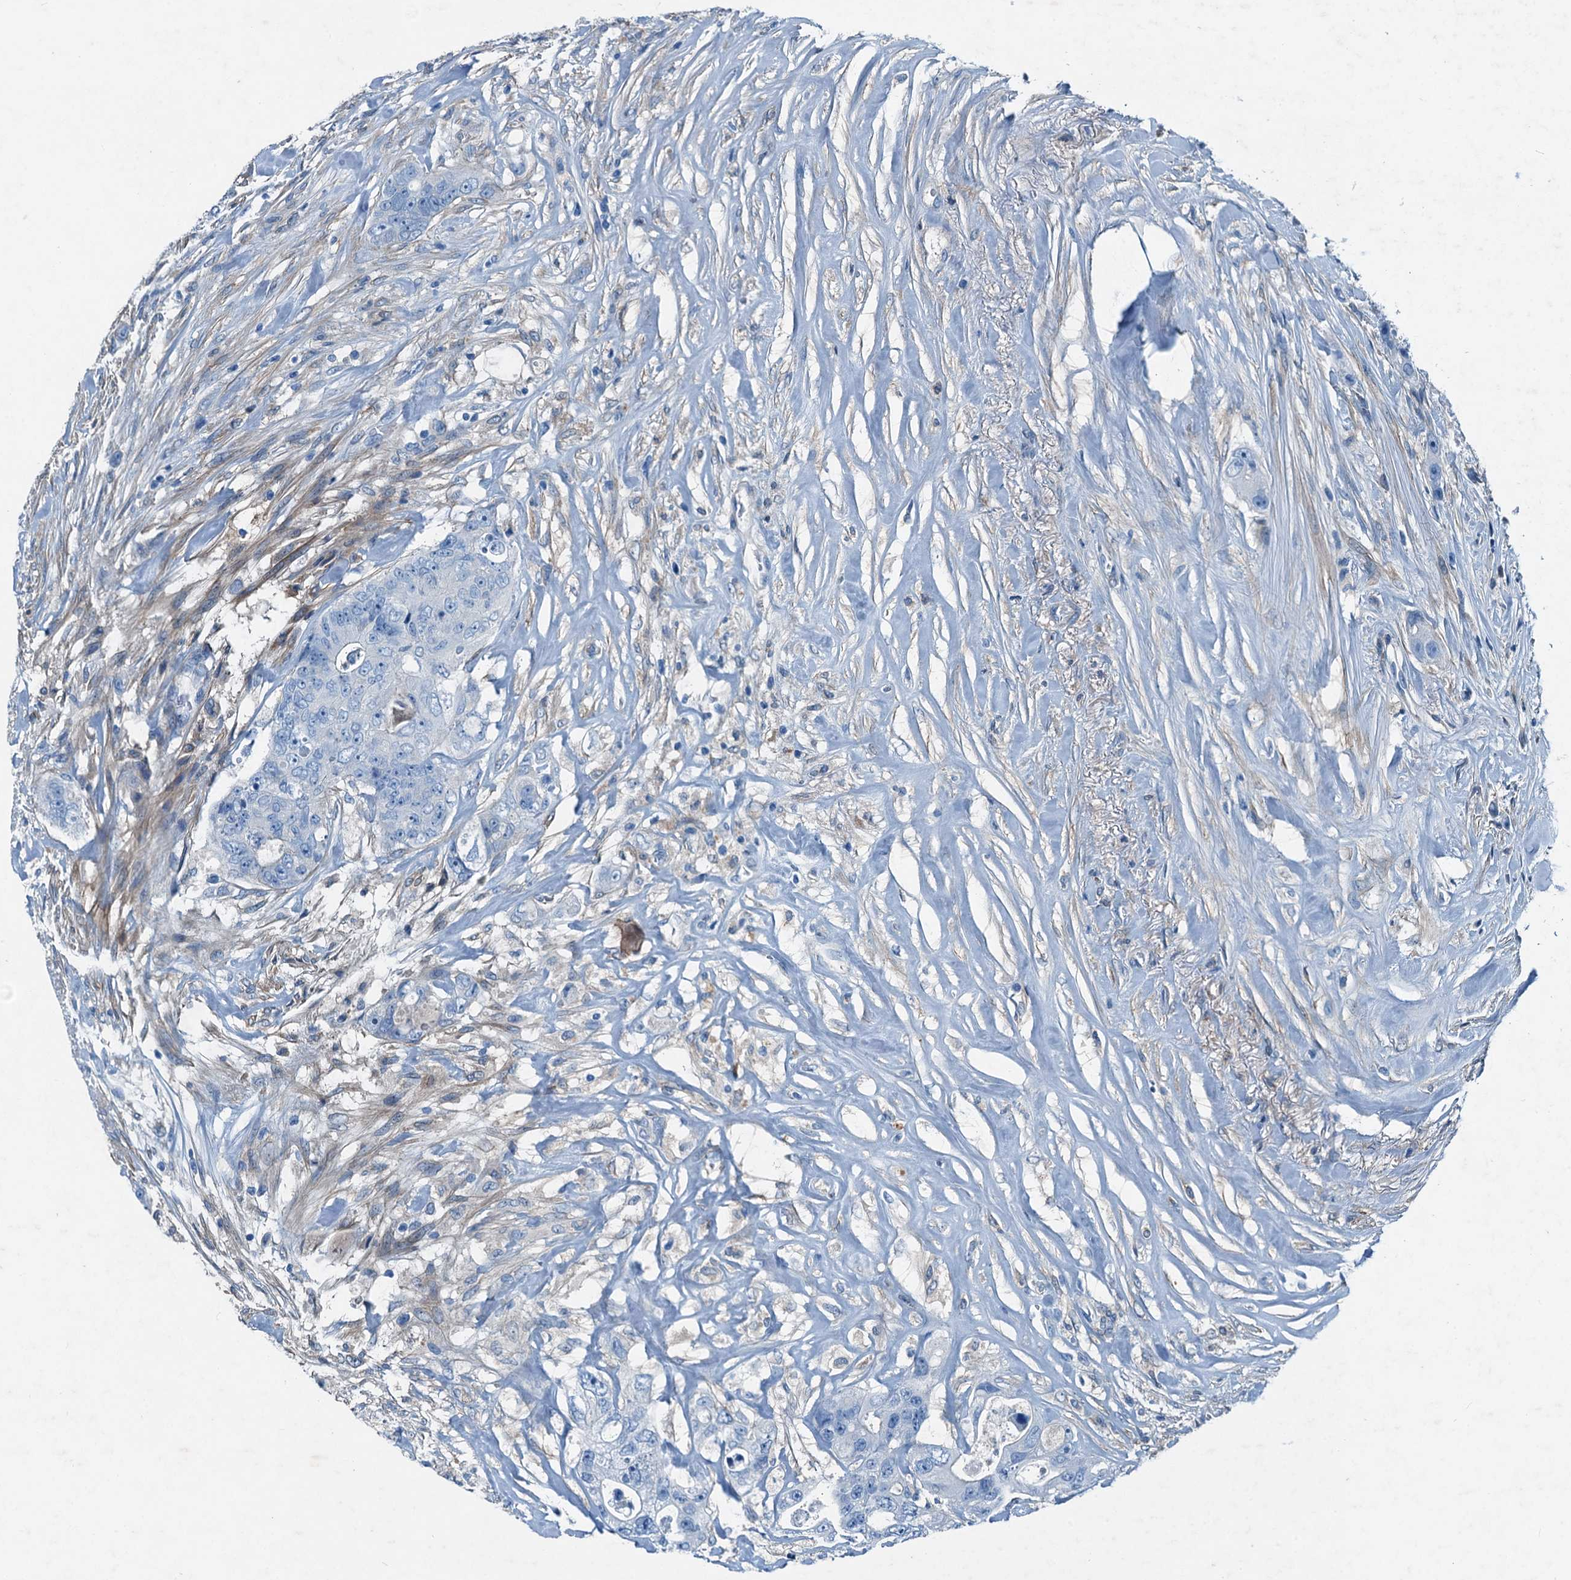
{"staining": {"intensity": "negative", "quantity": "none", "location": "none"}, "tissue": "colorectal cancer", "cell_type": "Tumor cells", "image_type": "cancer", "snomed": [{"axis": "morphology", "description": "Adenocarcinoma, NOS"}, {"axis": "topography", "description": "Colon"}], "caption": "Adenocarcinoma (colorectal) stained for a protein using immunohistochemistry shows no positivity tumor cells.", "gene": "RAB3IL1", "patient": {"sex": "female", "age": 46}}